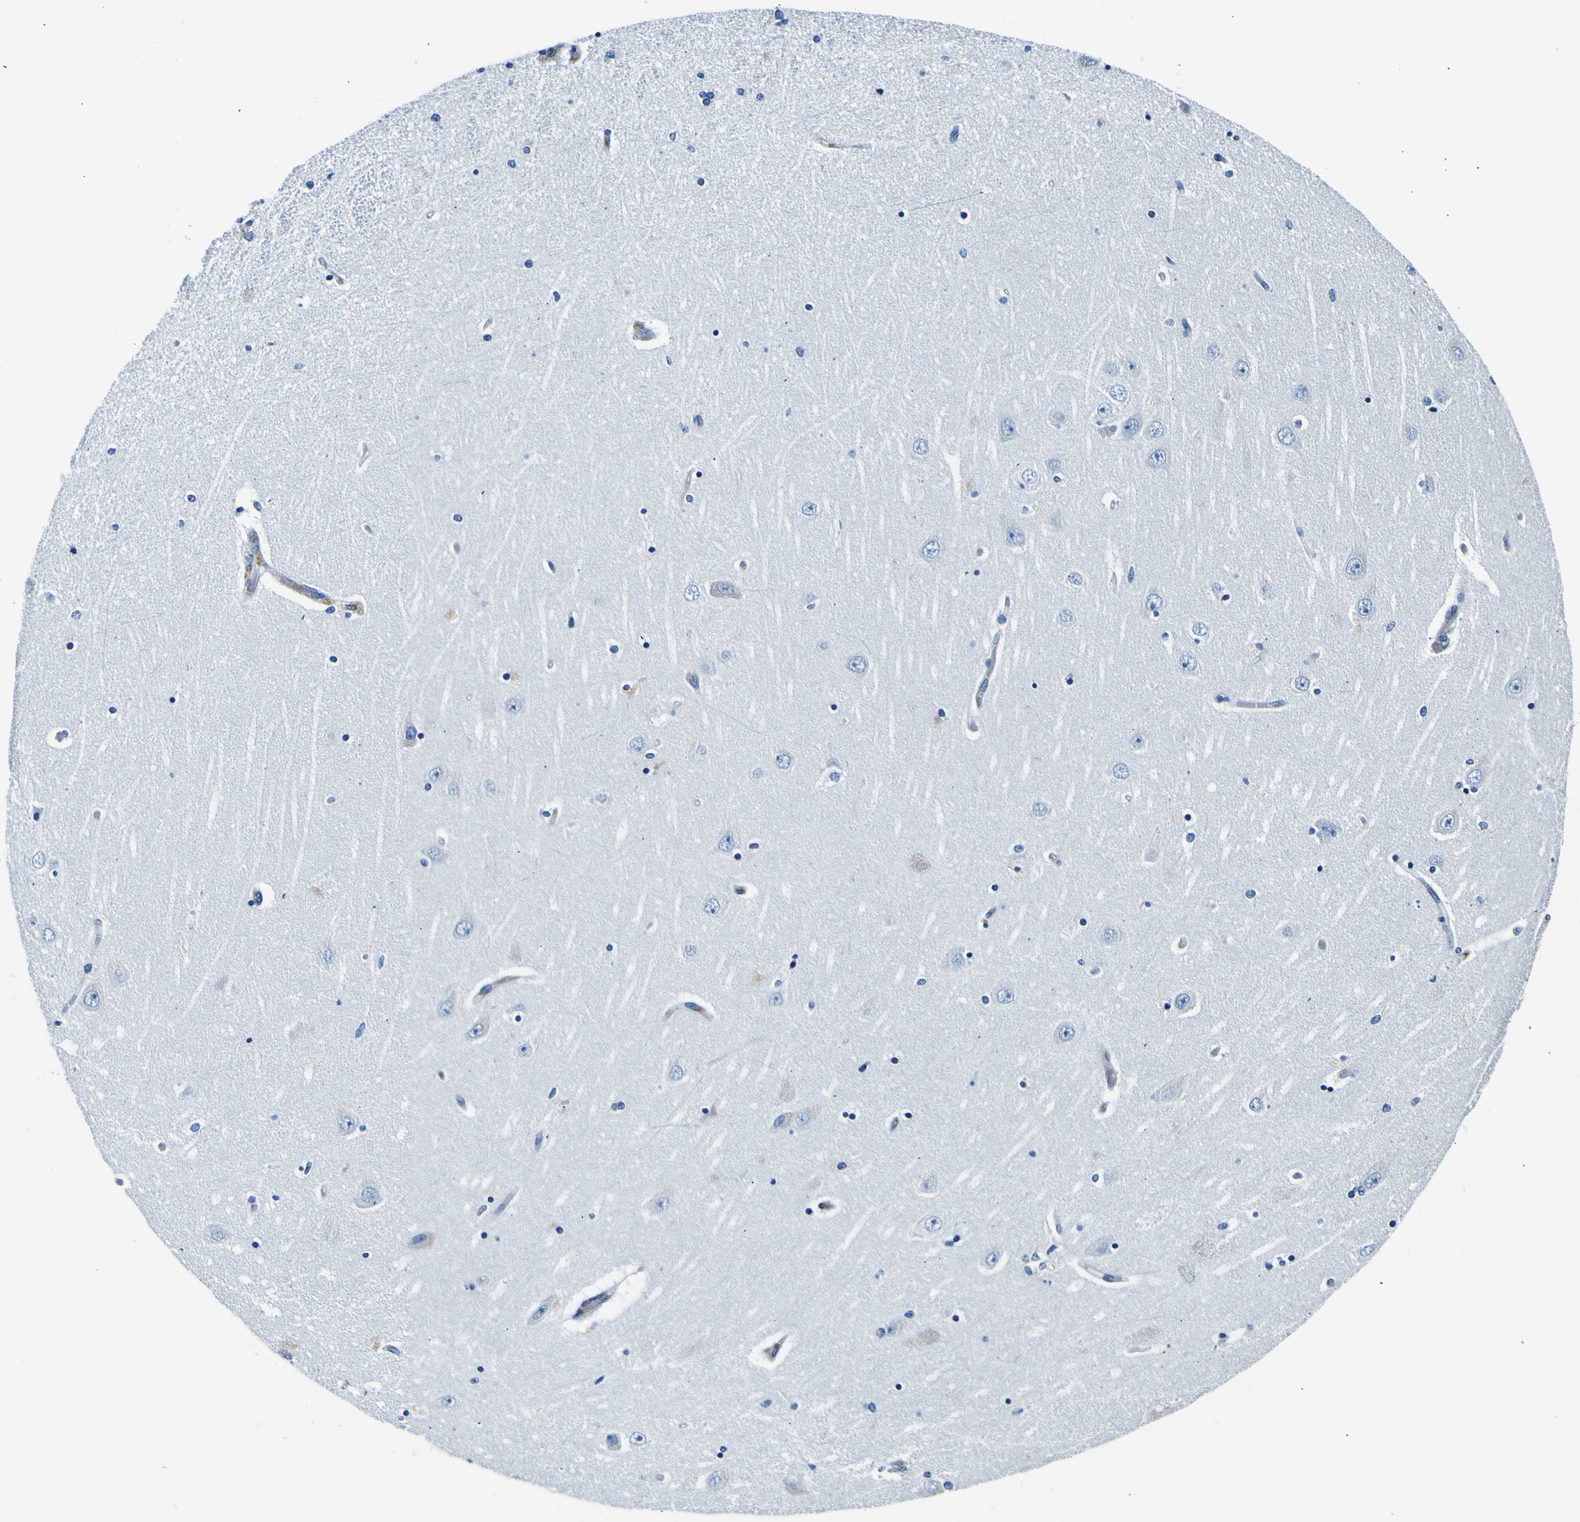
{"staining": {"intensity": "negative", "quantity": "none", "location": "none"}, "tissue": "hippocampus", "cell_type": "Glial cells", "image_type": "normal", "snomed": [{"axis": "morphology", "description": "Normal tissue, NOS"}, {"axis": "topography", "description": "Hippocampus"}], "caption": "DAB immunohistochemical staining of unremarkable human hippocampus demonstrates no significant staining in glial cells.", "gene": "ADGRA2", "patient": {"sex": "female", "age": 54}}